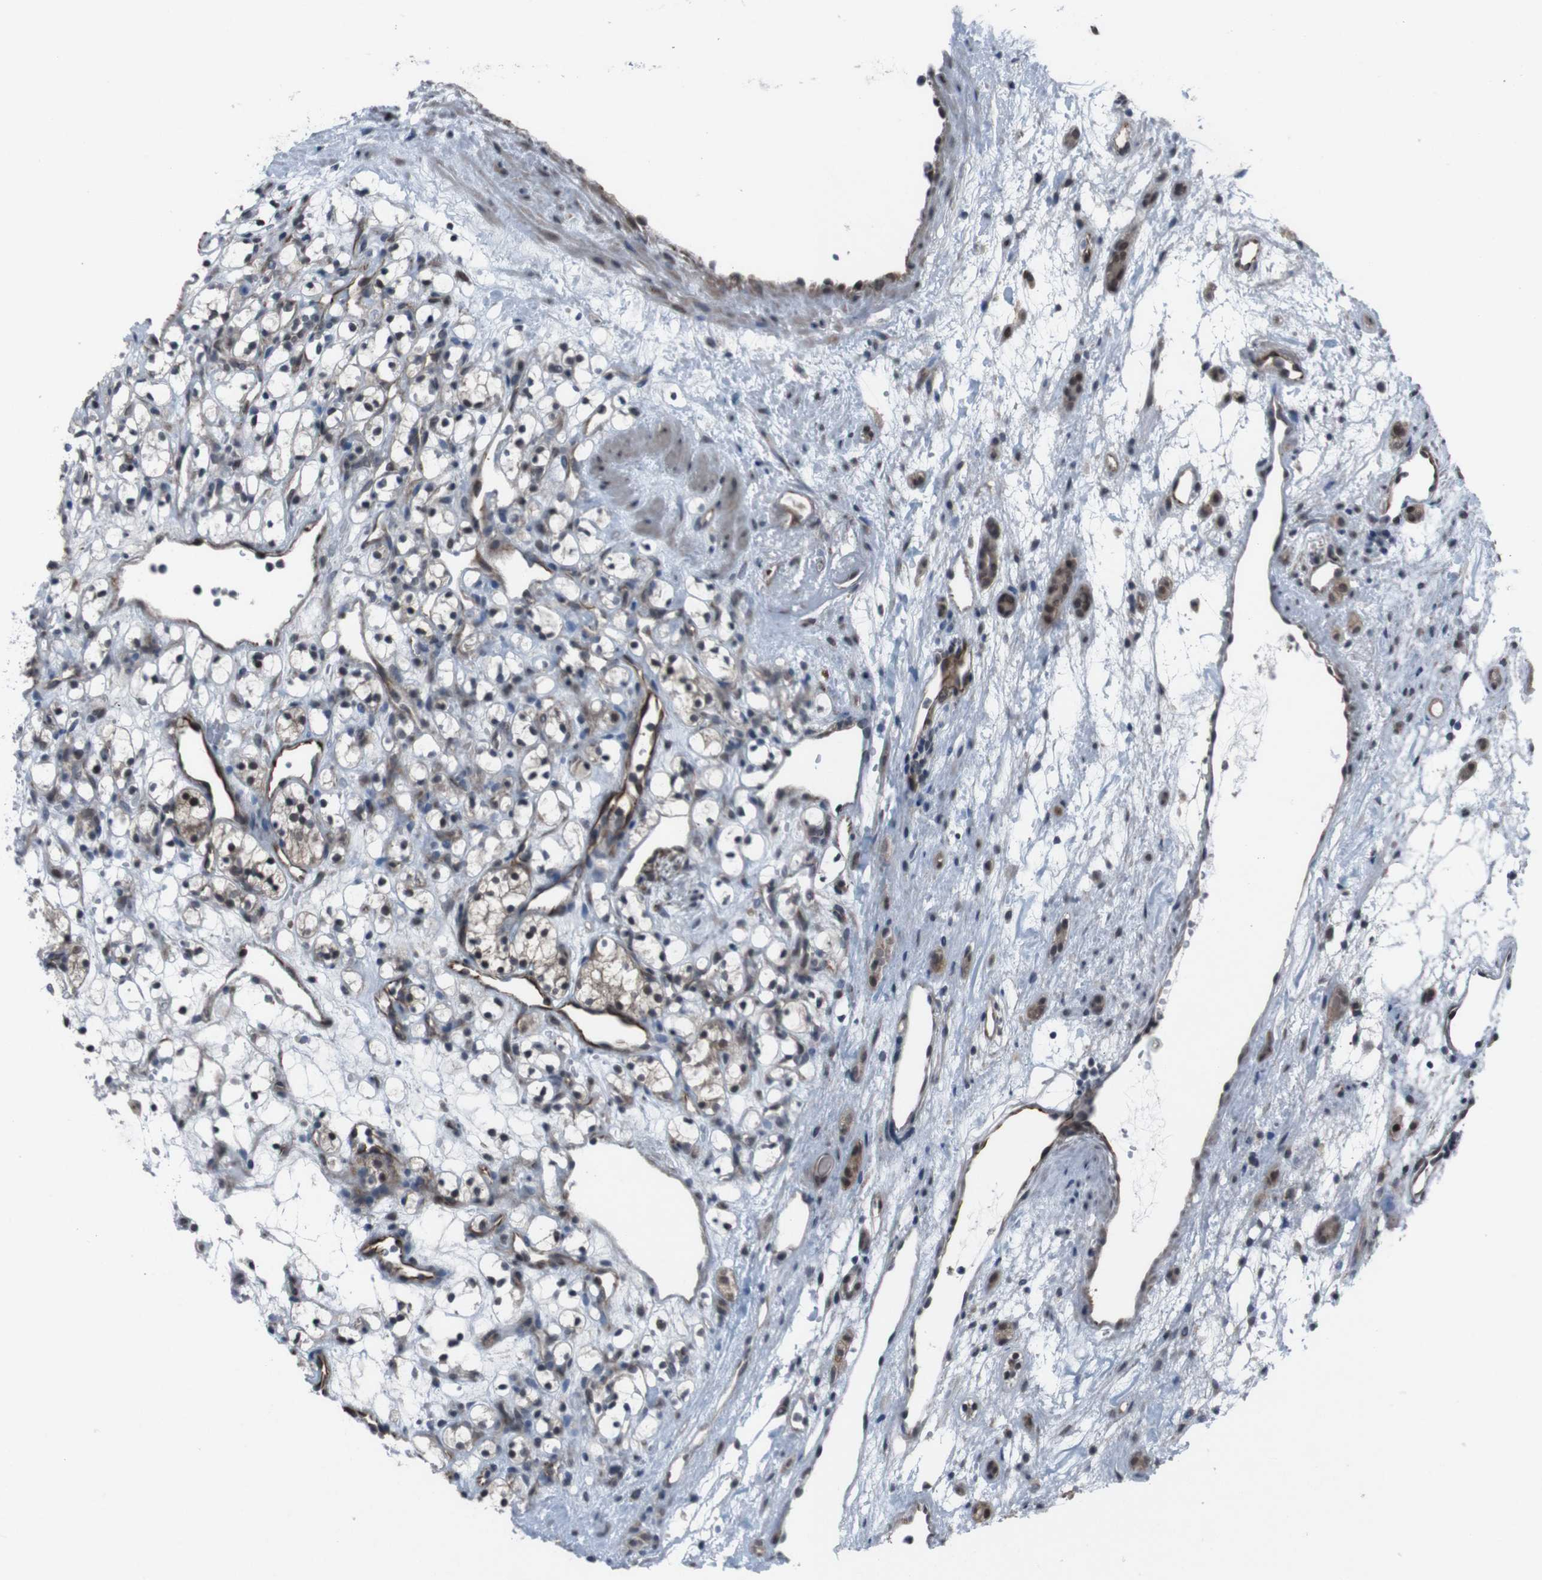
{"staining": {"intensity": "strong", "quantity": "<25%", "location": "nuclear"}, "tissue": "renal cancer", "cell_type": "Tumor cells", "image_type": "cancer", "snomed": [{"axis": "morphology", "description": "Adenocarcinoma, NOS"}, {"axis": "topography", "description": "Kidney"}], "caption": "An image of human renal cancer stained for a protein demonstrates strong nuclear brown staining in tumor cells.", "gene": "SS18L1", "patient": {"sex": "female", "age": 60}}